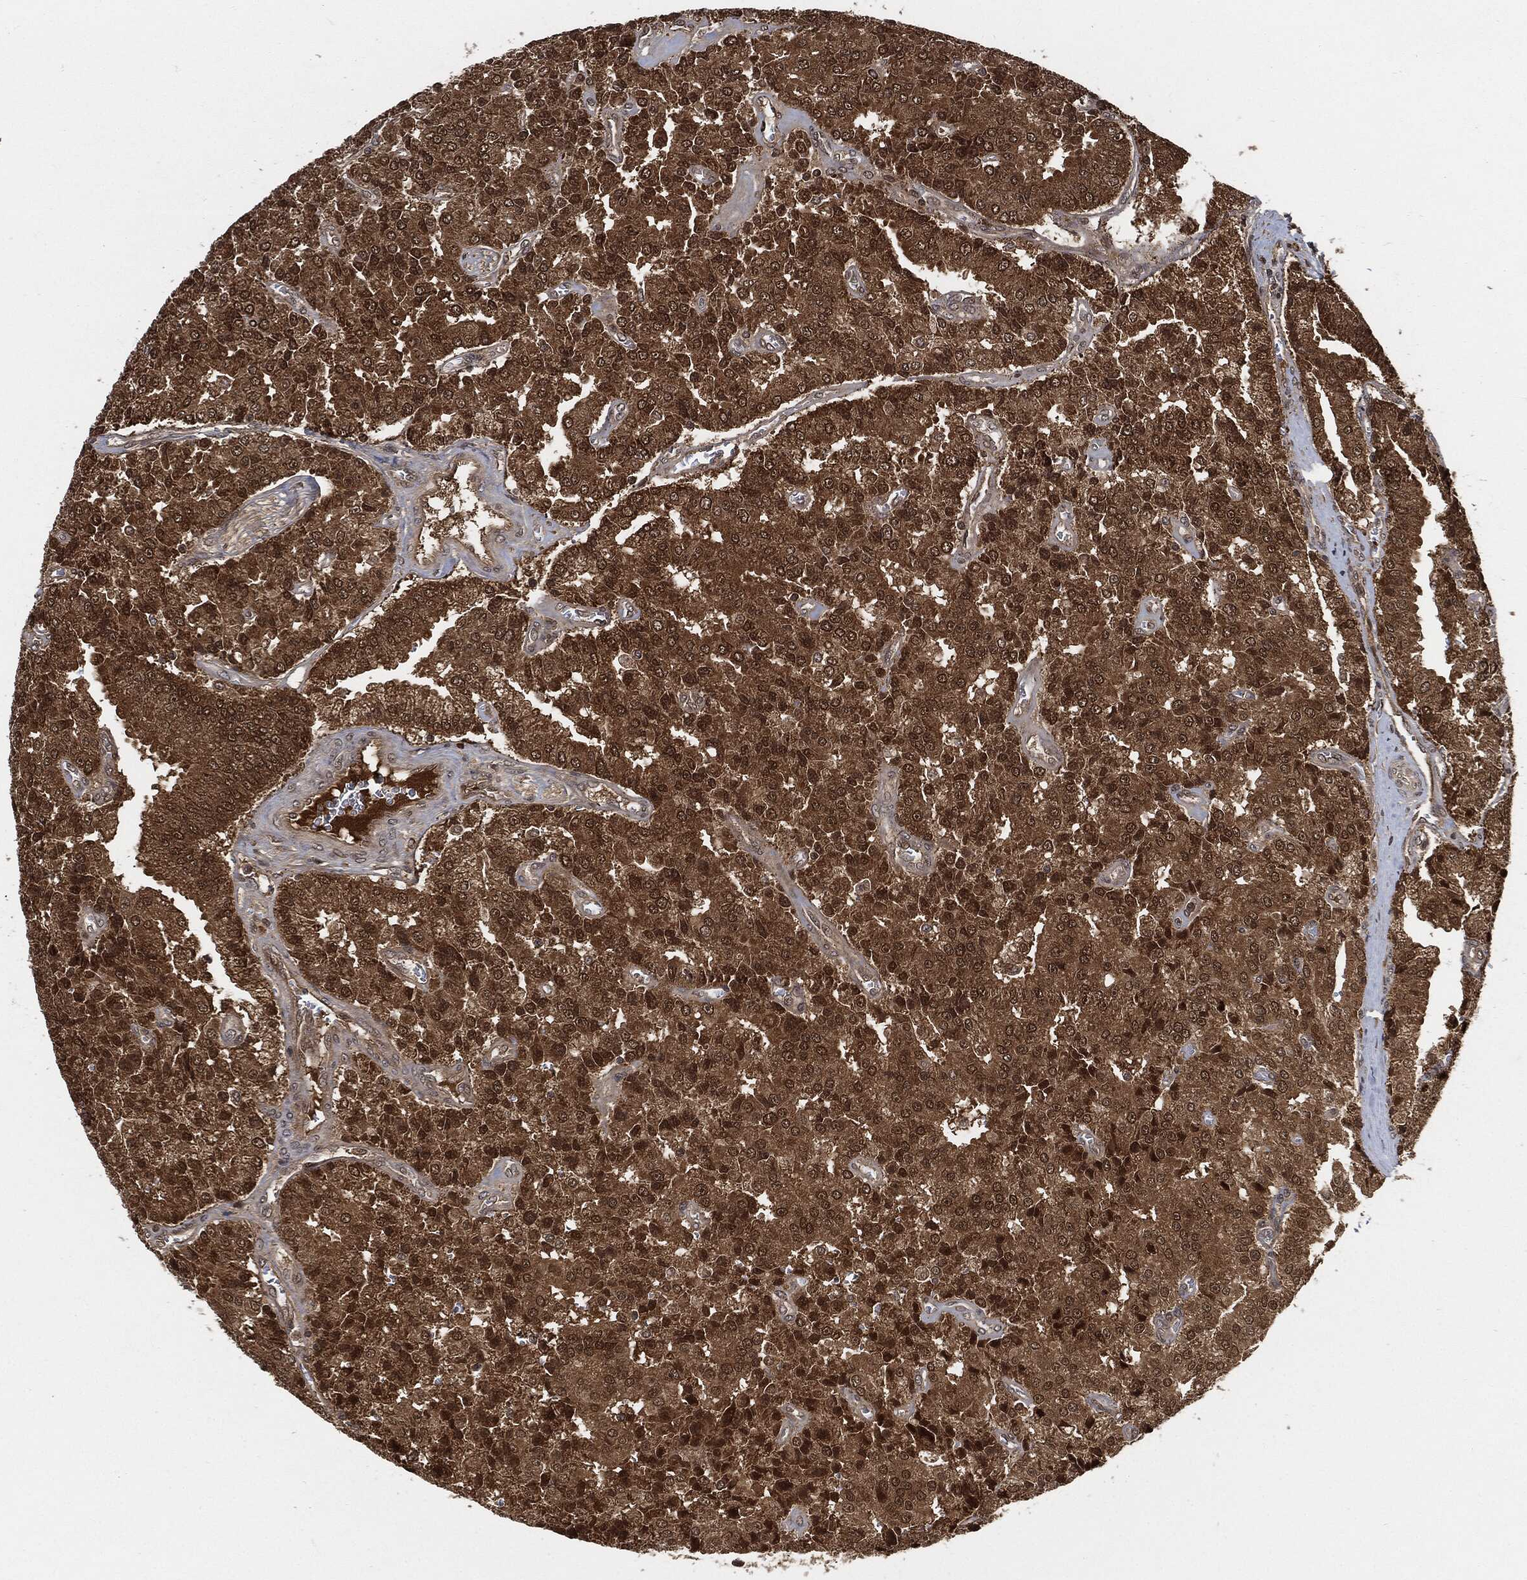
{"staining": {"intensity": "moderate", "quantity": ">75%", "location": "cytoplasmic/membranous,nuclear"}, "tissue": "prostate cancer", "cell_type": "Tumor cells", "image_type": "cancer", "snomed": [{"axis": "morphology", "description": "Adenocarcinoma, NOS"}, {"axis": "topography", "description": "Prostate and seminal vesicle, NOS"}, {"axis": "topography", "description": "Prostate"}], "caption": "Immunohistochemical staining of prostate cancer exhibits medium levels of moderate cytoplasmic/membranous and nuclear protein staining in approximately >75% of tumor cells. Nuclei are stained in blue.", "gene": "CUTA", "patient": {"sex": "male", "age": 67}}